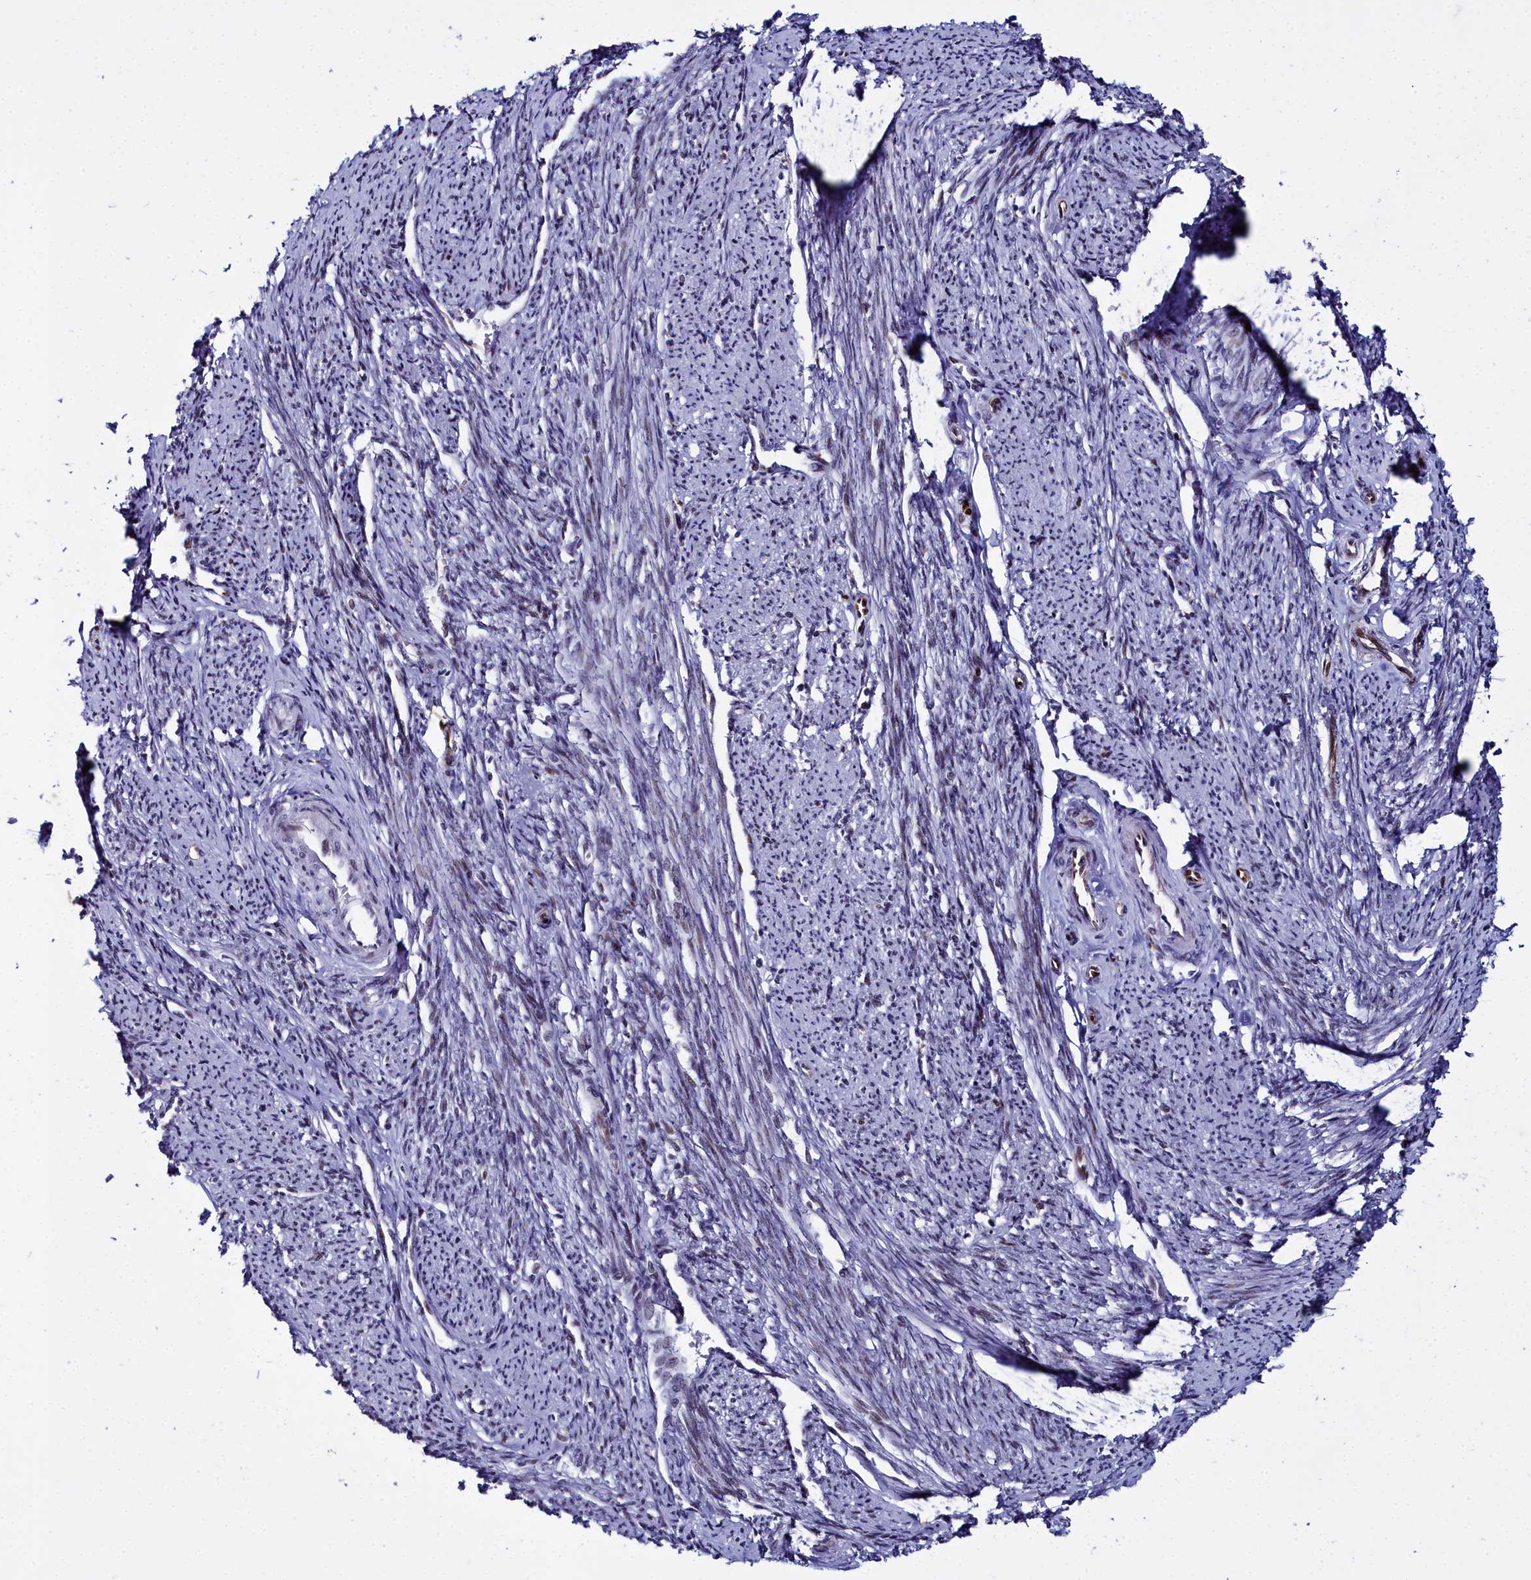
{"staining": {"intensity": "moderate", "quantity": "<25%", "location": "nuclear"}, "tissue": "smooth muscle", "cell_type": "Smooth muscle cells", "image_type": "normal", "snomed": [{"axis": "morphology", "description": "Normal tissue, NOS"}, {"axis": "topography", "description": "Smooth muscle"}, {"axis": "topography", "description": "Uterus"}], "caption": "The micrograph shows immunohistochemical staining of unremarkable smooth muscle. There is moderate nuclear expression is identified in about <25% of smooth muscle cells.", "gene": "CCDC97", "patient": {"sex": "female", "age": 59}}